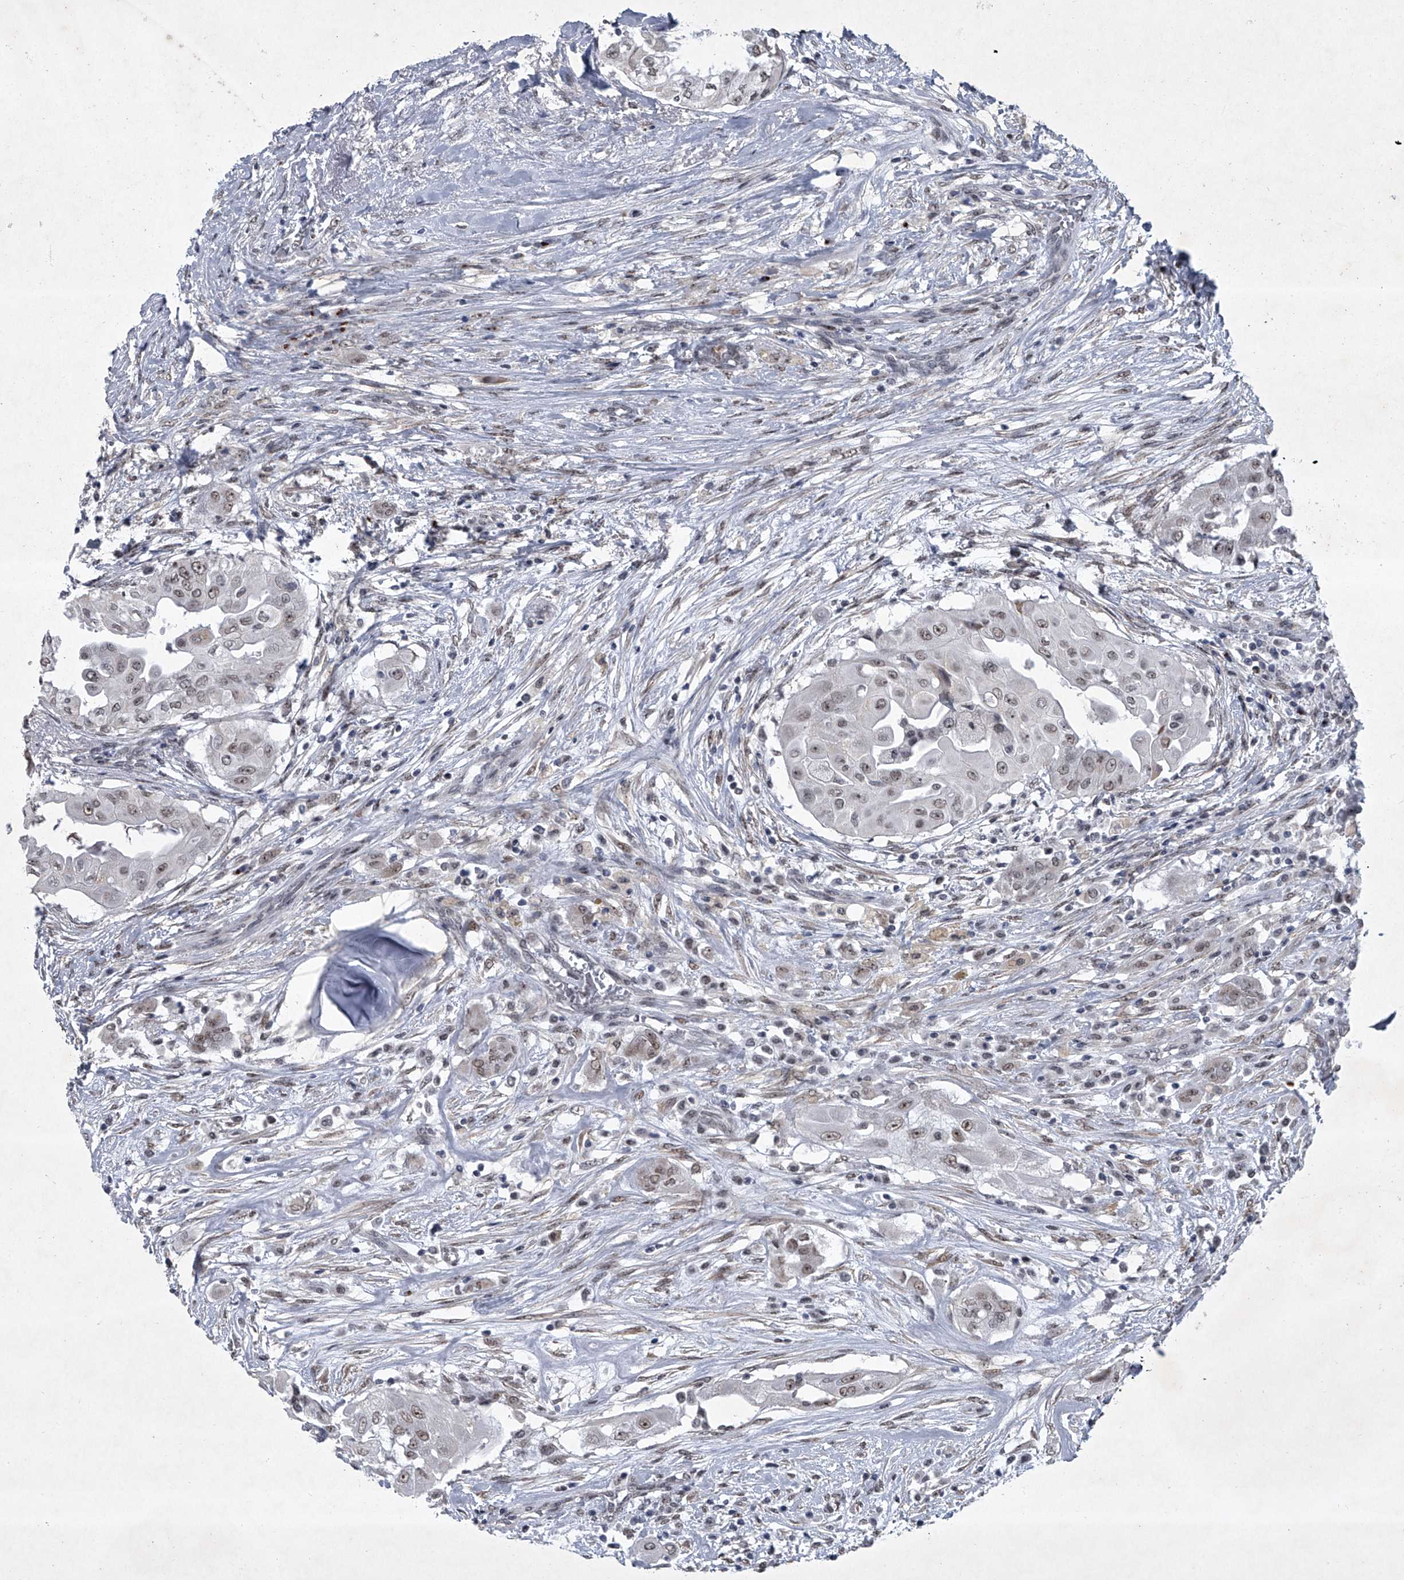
{"staining": {"intensity": "moderate", "quantity": "<25%", "location": "nuclear"}, "tissue": "thyroid cancer", "cell_type": "Tumor cells", "image_type": "cancer", "snomed": [{"axis": "morphology", "description": "Papillary adenocarcinoma, NOS"}, {"axis": "topography", "description": "Thyroid gland"}], "caption": "Immunohistochemical staining of human thyroid cancer (papillary adenocarcinoma) displays low levels of moderate nuclear protein positivity in approximately <25% of tumor cells.", "gene": "MLLT1", "patient": {"sex": "female", "age": 59}}